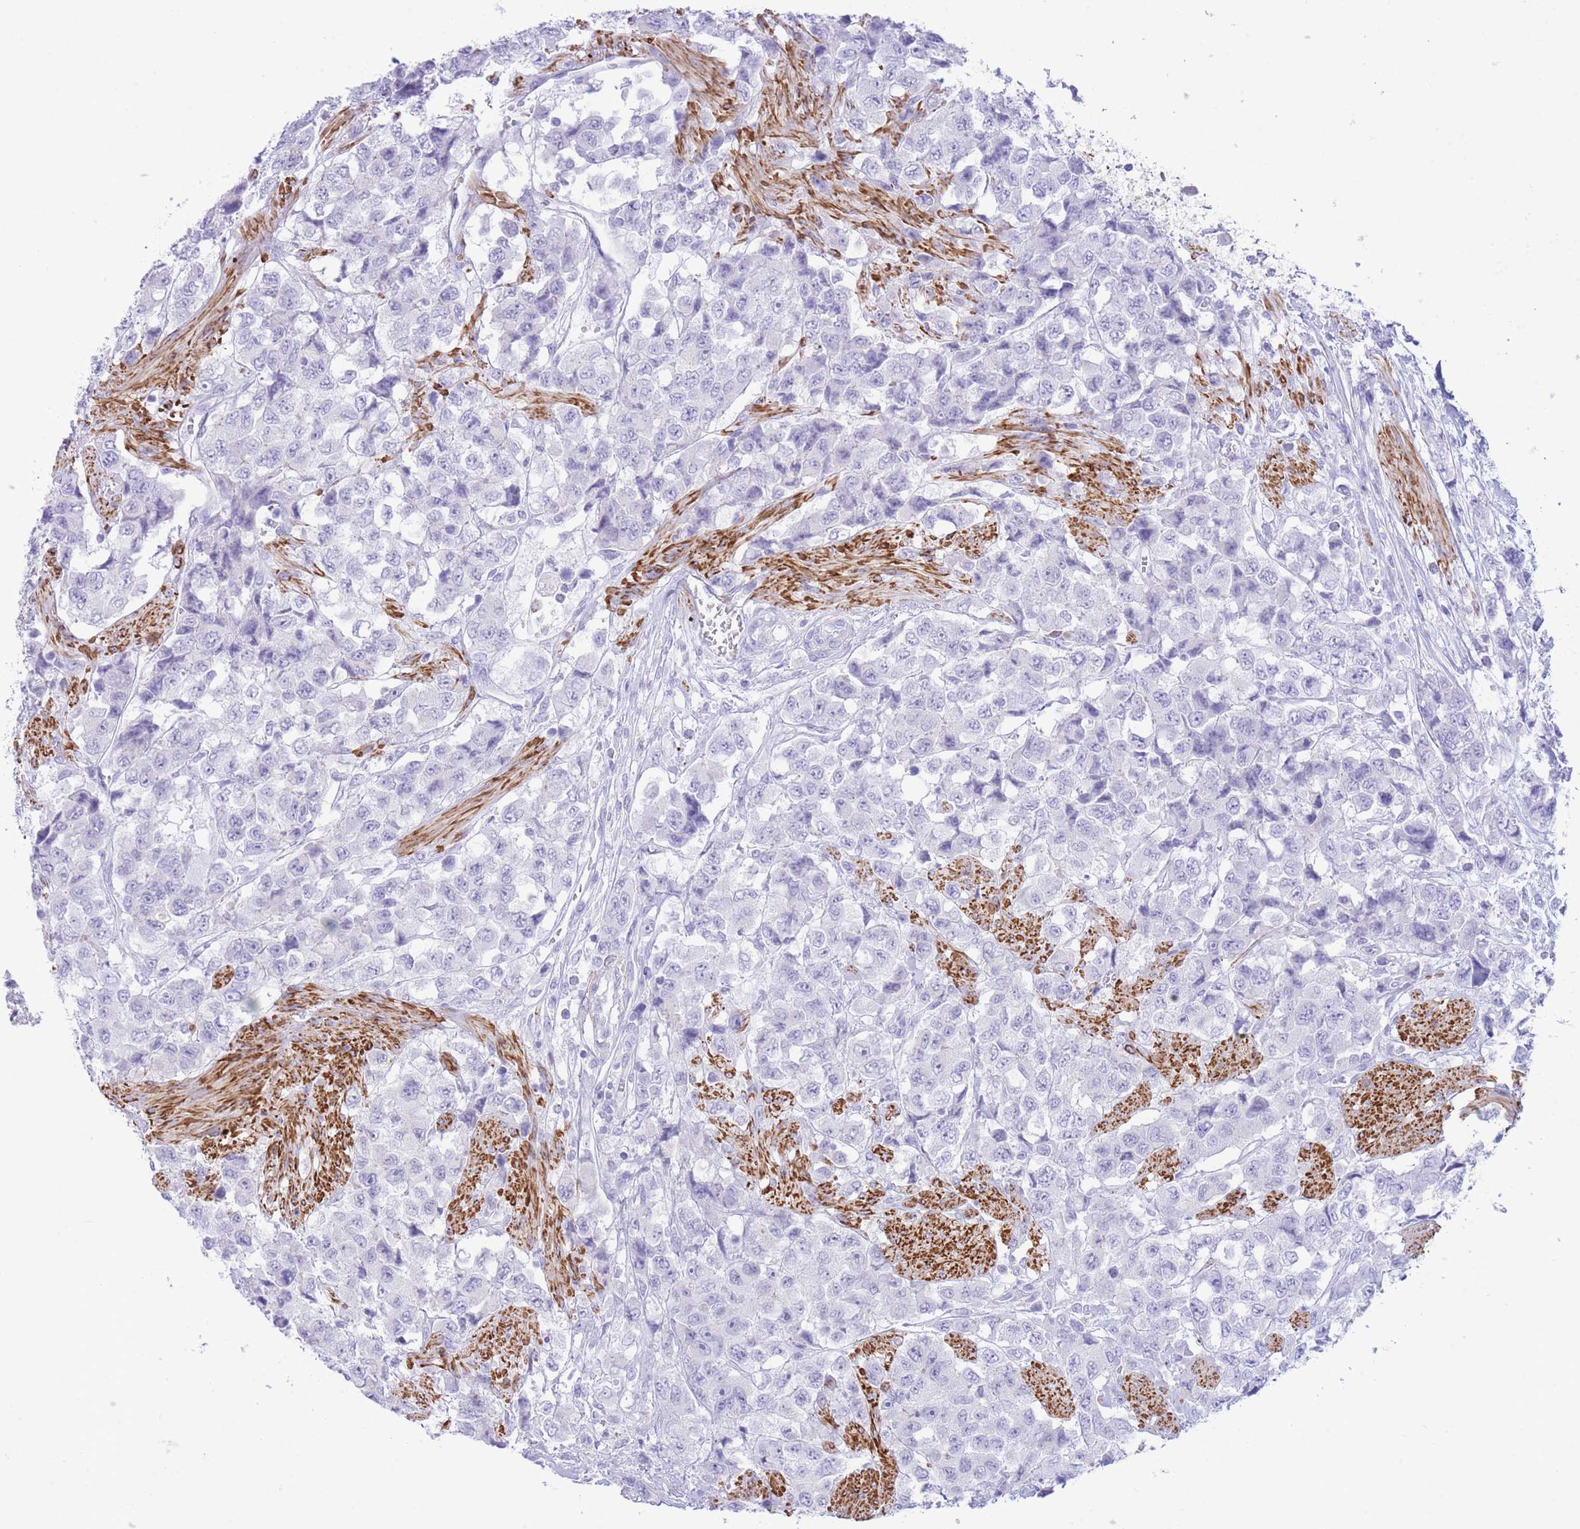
{"staining": {"intensity": "negative", "quantity": "none", "location": "none"}, "tissue": "urothelial cancer", "cell_type": "Tumor cells", "image_type": "cancer", "snomed": [{"axis": "morphology", "description": "Urothelial carcinoma, High grade"}, {"axis": "topography", "description": "Urinary bladder"}], "caption": "A micrograph of urothelial cancer stained for a protein demonstrates no brown staining in tumor cells. (DAB immunohistochemistry visualized using brightfield microscopy, high magnification).", "gene": "VWA8", "patient": {"sex": "female", "age": 78}}